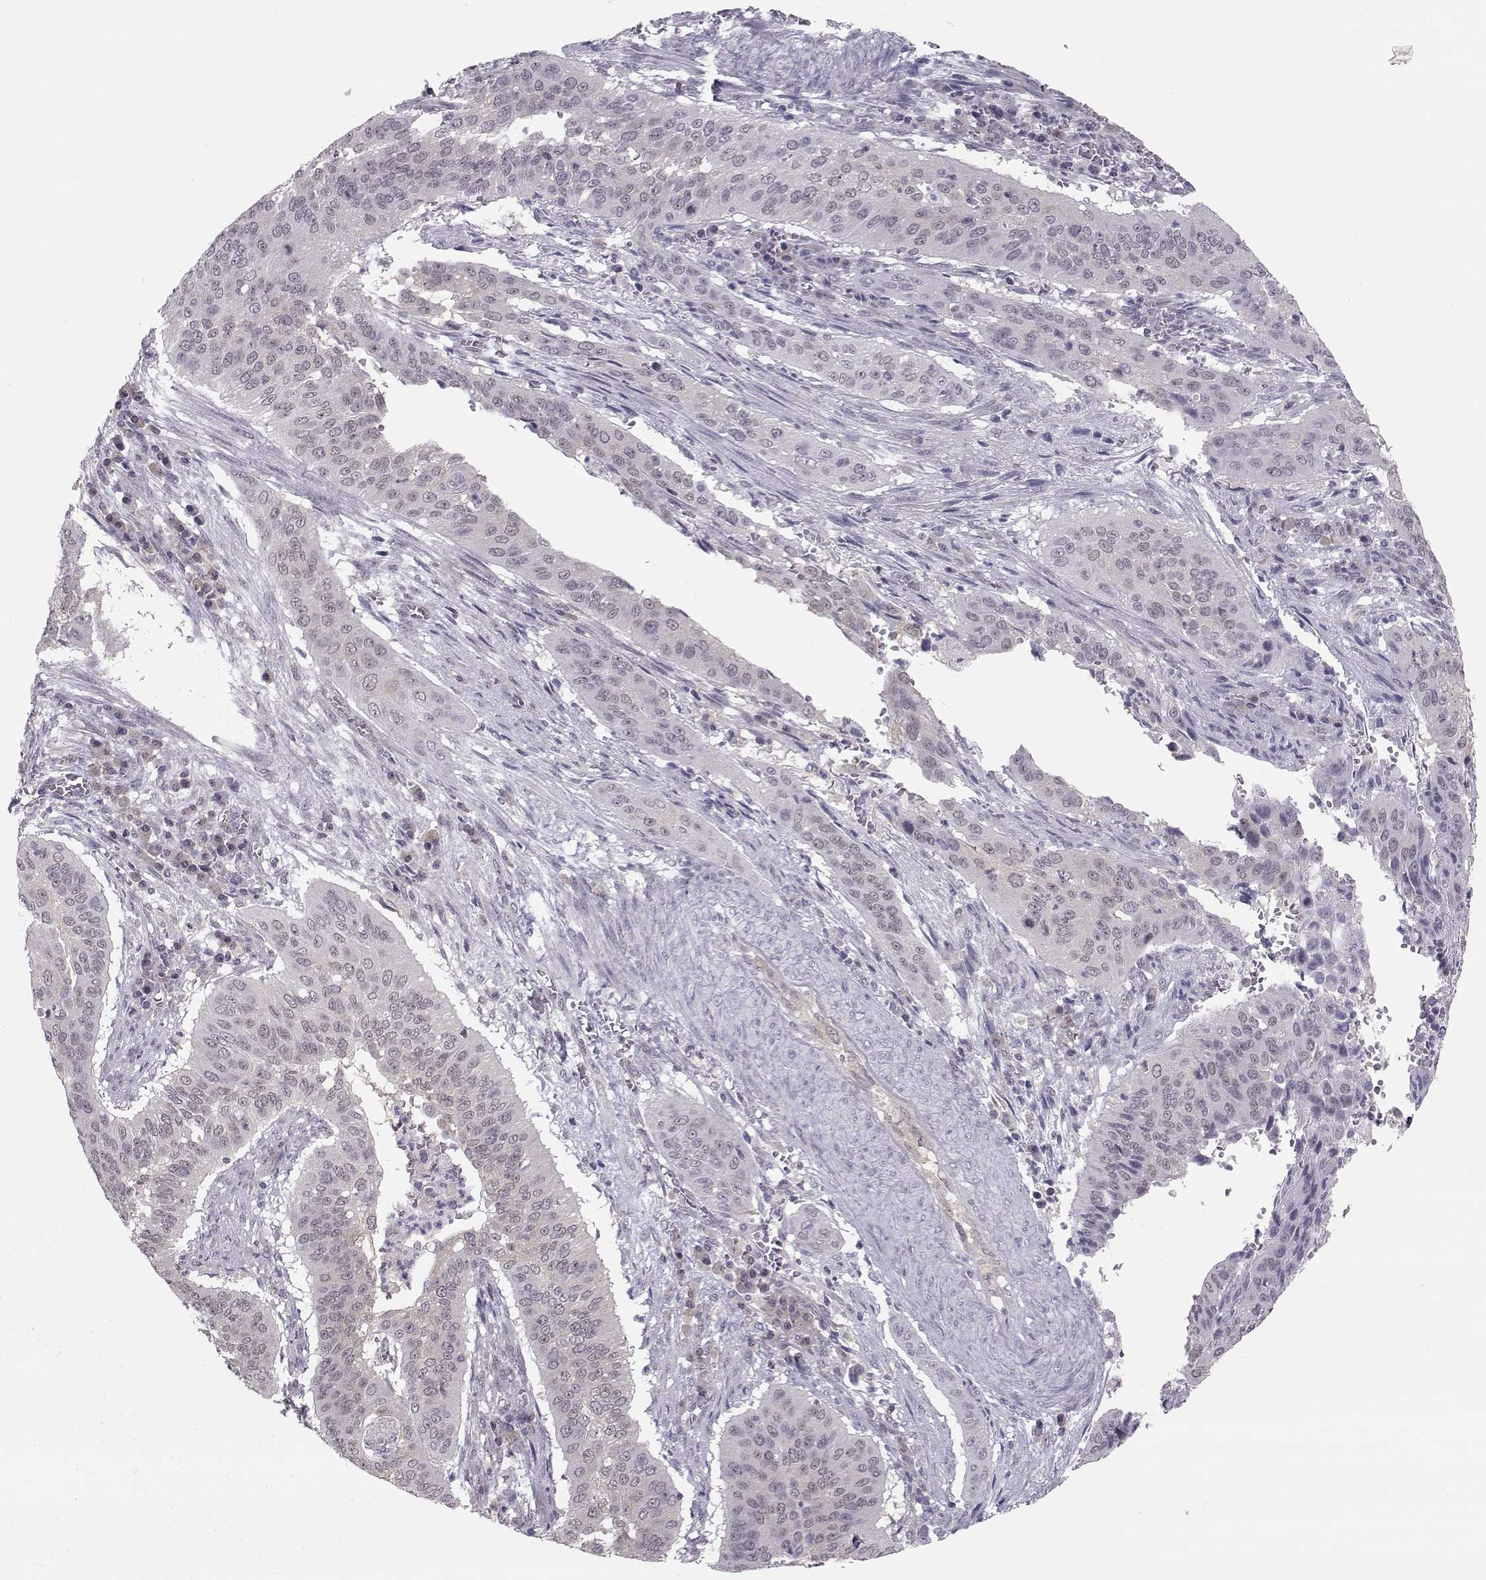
{"staining": {"intensity": "negative", "quantity": "none", "location": "none"}, "tissue": "cervical cancer", "cell_type": "Tumor cells", "image_type": "cancer", "snomed": [{"axis": "morphology", "description": "Squamous cell carcinoma, NOS"}, {"axis": "topography", "description": "Cervix"}], "caption": "Human cervical cancer (squamous cell carcinoma) stained for a protein using IHC reveals no positivity in tumor cells.", "gene": "KIF13B", "patient": {"sex": "female", "age": 39}}